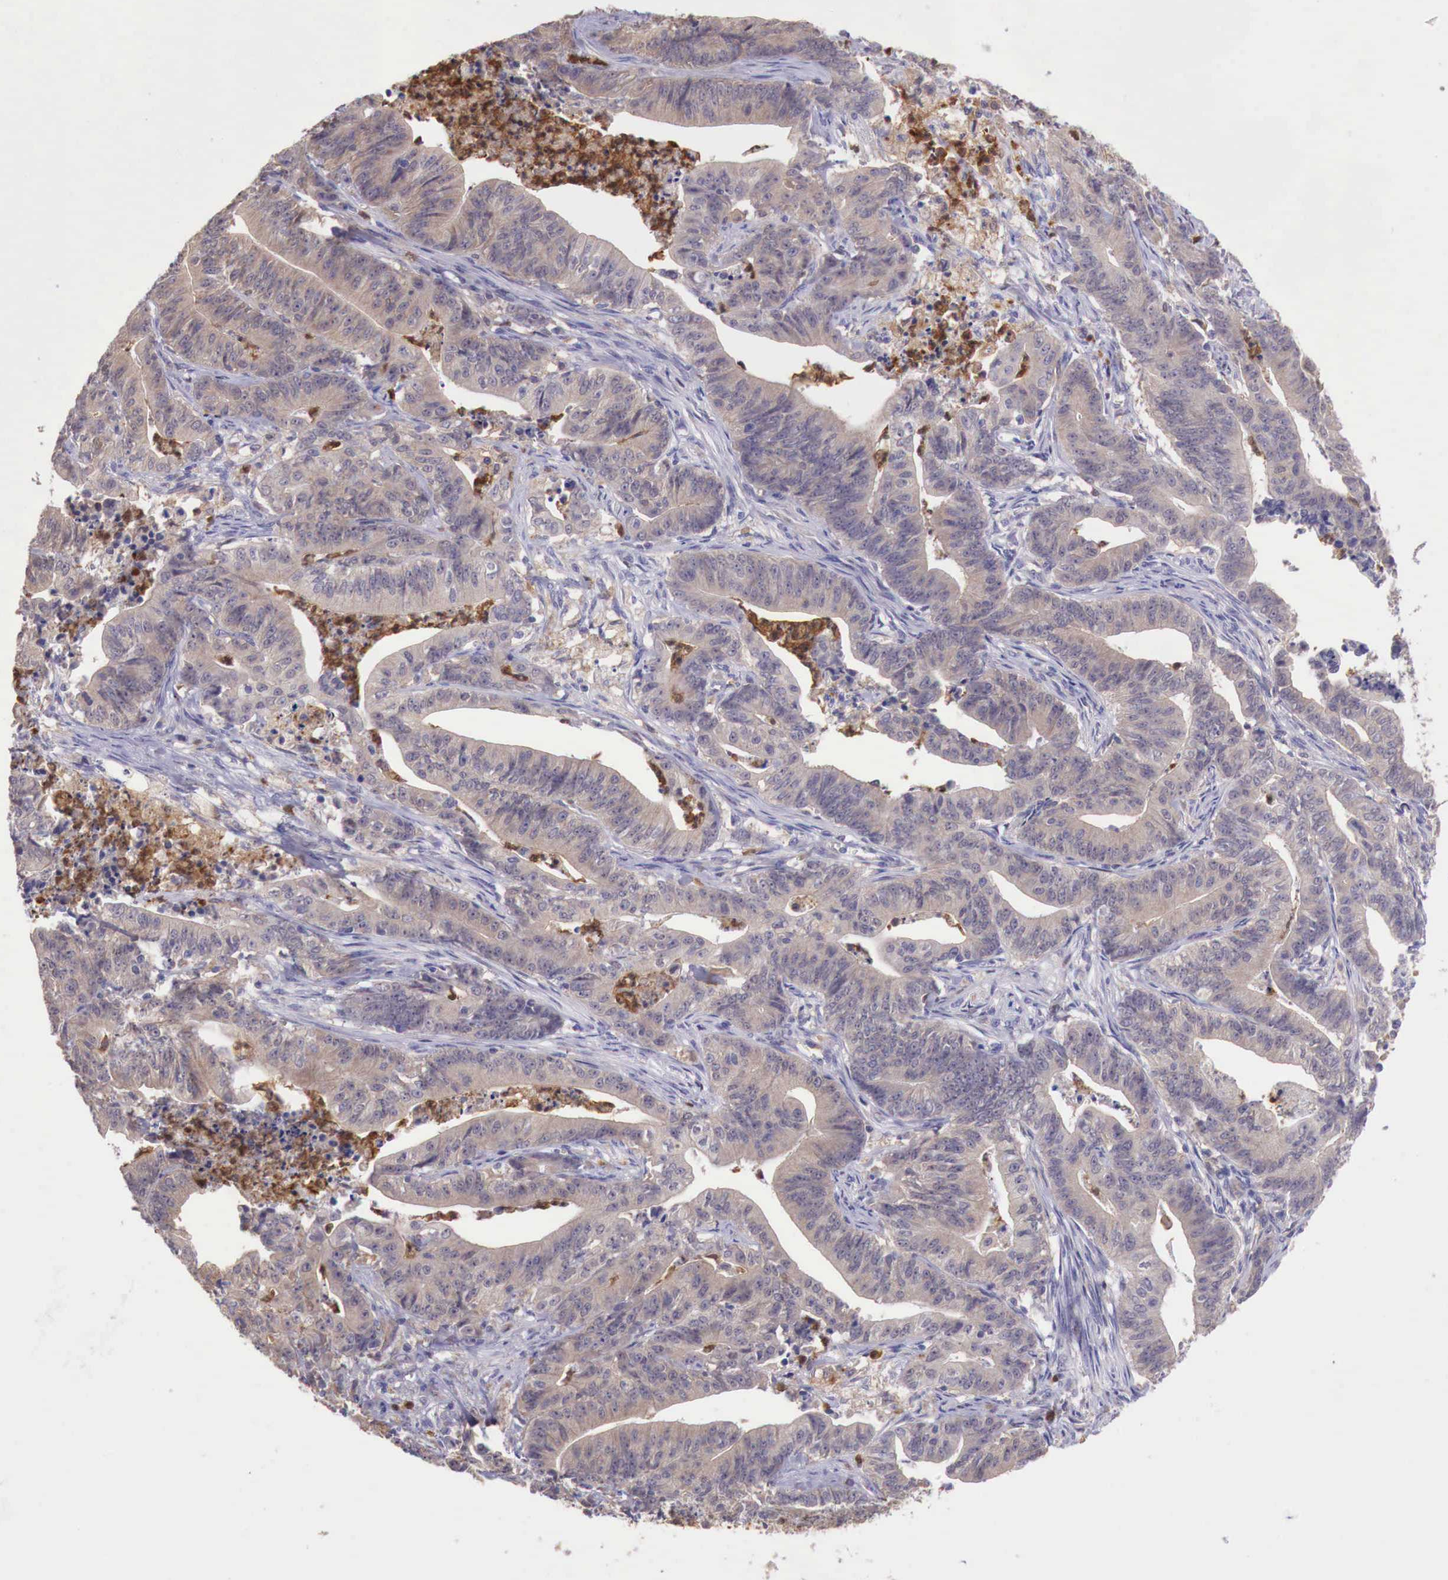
{"staining": {"intensity": "weak", "quantity": ">75%", "location": "cytoplasmic/membranous"}, "tissue": "stomach cancer", "cell_type": "Tumor cells", "image_type": "cancer", "snomed": [{"axis": "morphology", "description": "Adenocarcinoma, NOS"}, {"axis": "topography", "description": "Stomach, lower"}], "caption": "Tumor cells demonstrate weak cytoplasmic/membranous expression in about >75% of cells in stomach cancer (adenocarcinoma).", "gene": "GAB2", "patient": {"sex": "female", "age": 86}}